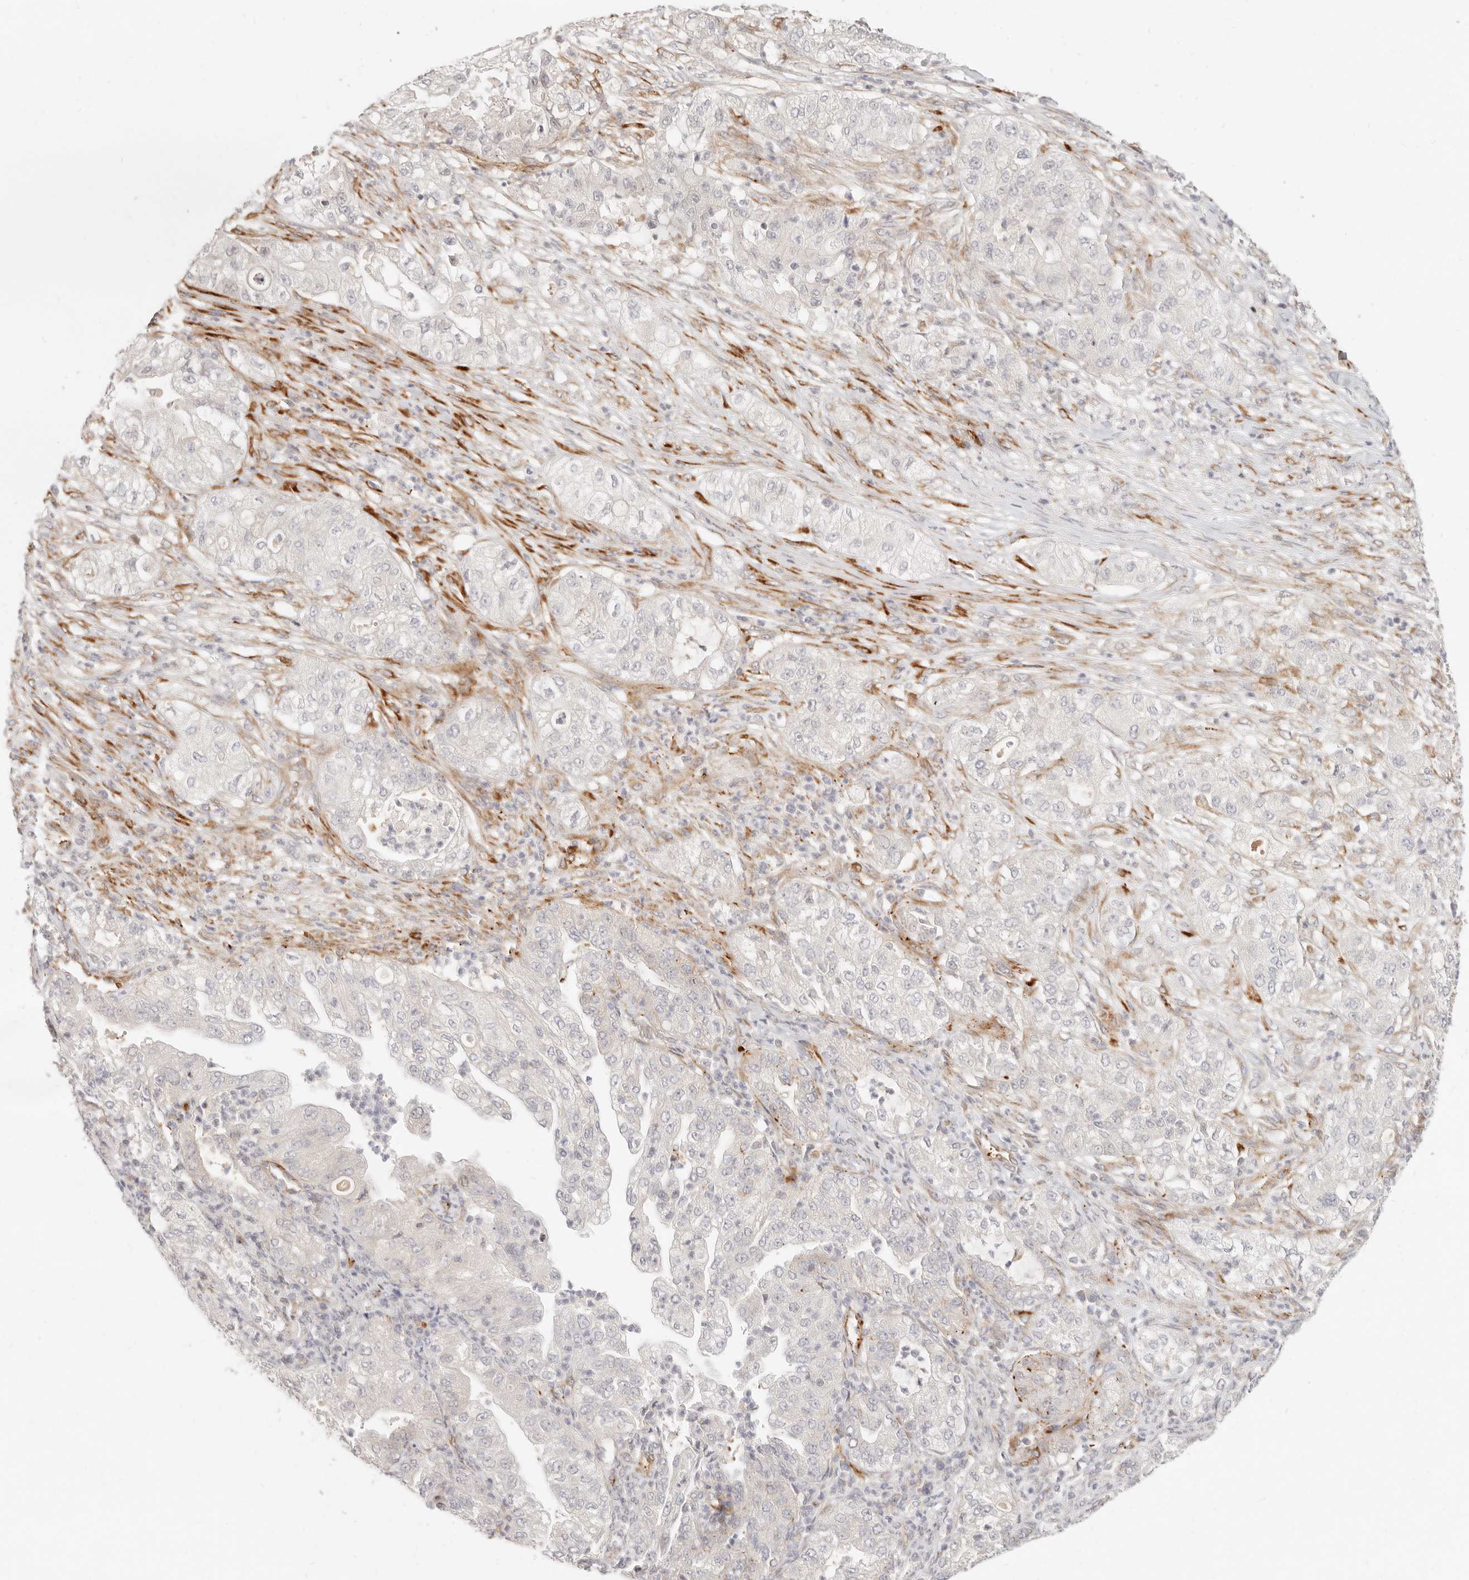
{"staining": {"intensity": "negative", "quantity": "none", "location": "none"}, "tissue": "pancreatic cancer", "cell_type": "Tumor cells", "image_type": "cancer", "snomed": [{"axis": "morphology", "description": "Adenocarcinoma, NOS"}, {"axis": "topography", "description": "Pancreas"}], "caption": "DAB (3,3'-diaminobenzidine) immunohistochemical staining of pancreatic cancer (adenocarcinoma) demonstrates no significant positivity in tumor cells. (Stains: DAB IHC with hematoxylin counter stain, Microscopy: brightfield microscopy at high magnification).", "gene": "SASS6", "patient": {"sex": "female", "age": 78}}